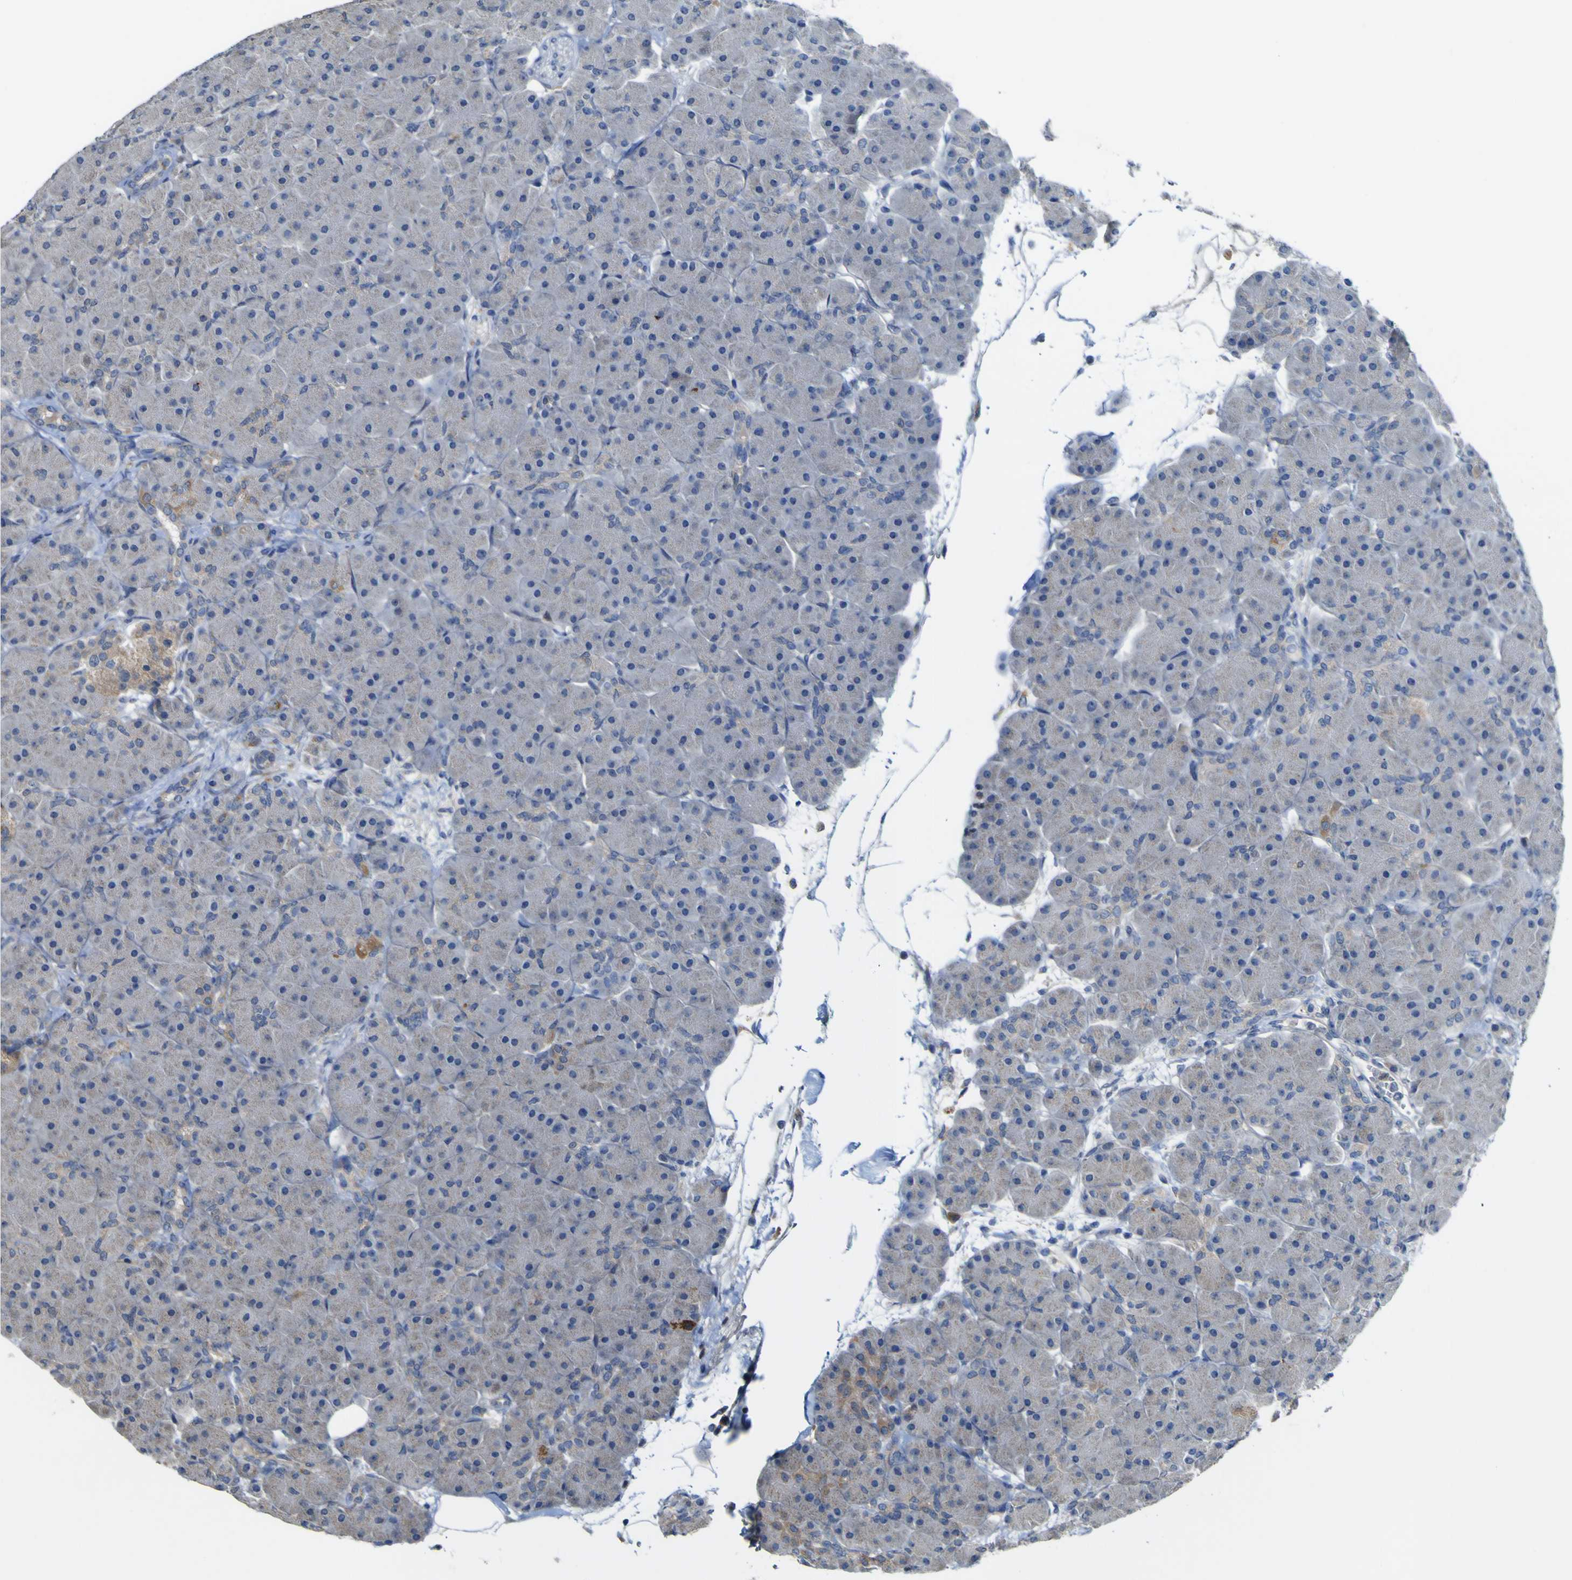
{"staining": {"intensity": "weak", "quantity": "<25%", "location": "cytoplasmic/membranous"}, "tissue": "pancreas", "cell_type": "Exocrine glandular cells", "image_type": "normal", "snomed": [{"axis": "morphology", "description": "Normal tissue, NOS"}, {"axis": "topography", "description": "Pancreas"}], "caption": "High power microscopy micrograph of an immunohistochemistry photomicrograph of unremarkable pancreas, revealing no significant expression in exocrine glandular cells. (DAB immunohistochemistry with hematoxylin counter stain).", "gene": "IRAK2", "patient": {"sex": "male", "age": 66}}